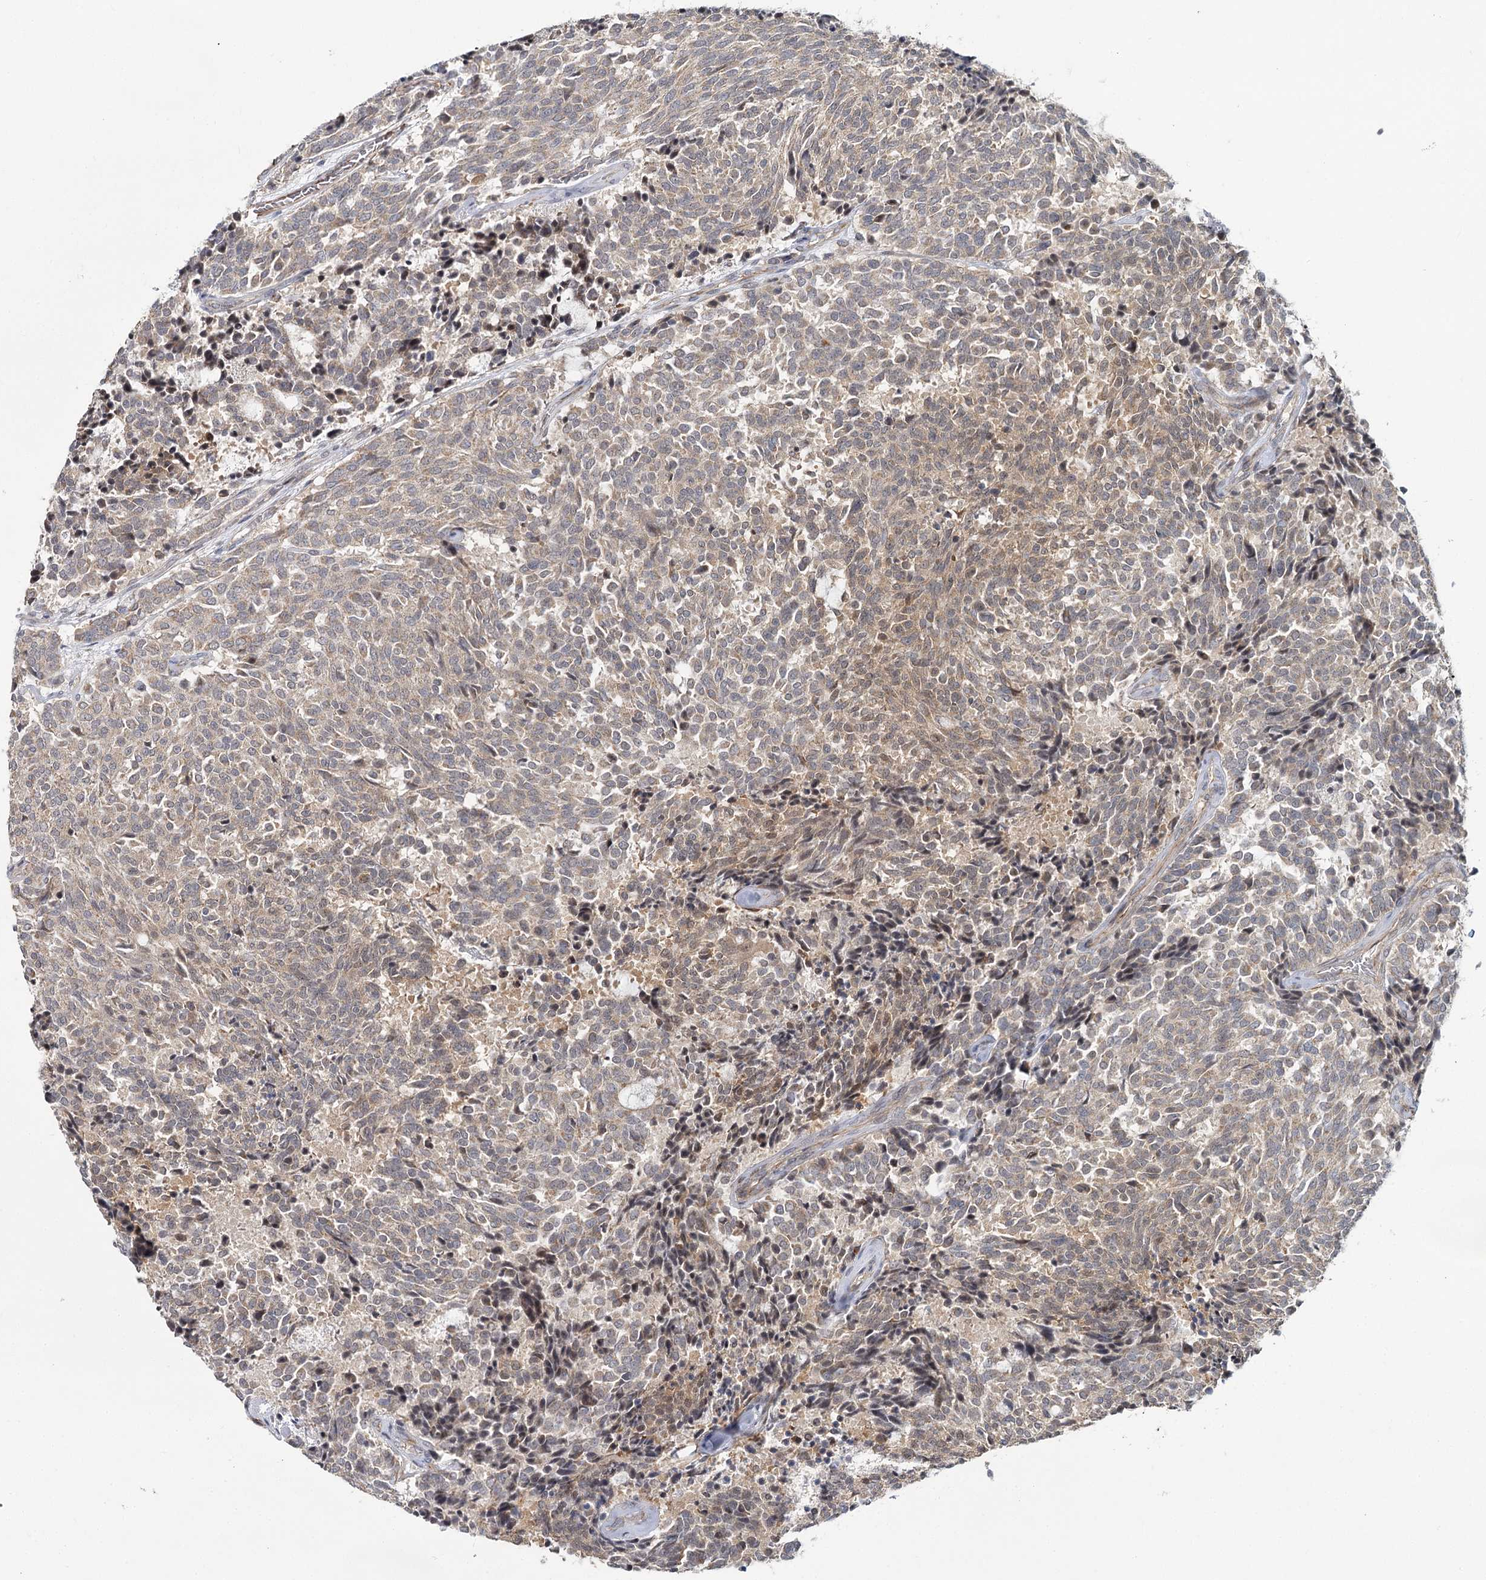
{"staining": {"intensity": "weak", "quantity": "25%-75%", "location": "cytoplasmic/membranous"}, "tissue": "carcinoid", "cell_type": "Tumor cells", "image_type": "cancer", "snomed": [{"axis": "morphology", "description": "Carcinoid, malignant, NOS"}, {"axis": "topography", "description": "Pancreas"}], "caption": "A high-resolution image shows immunohistochemistry staining of carcinoid, which demonstrates weak cytoplasmic/membranous staining in about 25%-75% of tumor cells.", "gene": "TBC1D9B", "patient": {"sex": "female", "age": 54}}